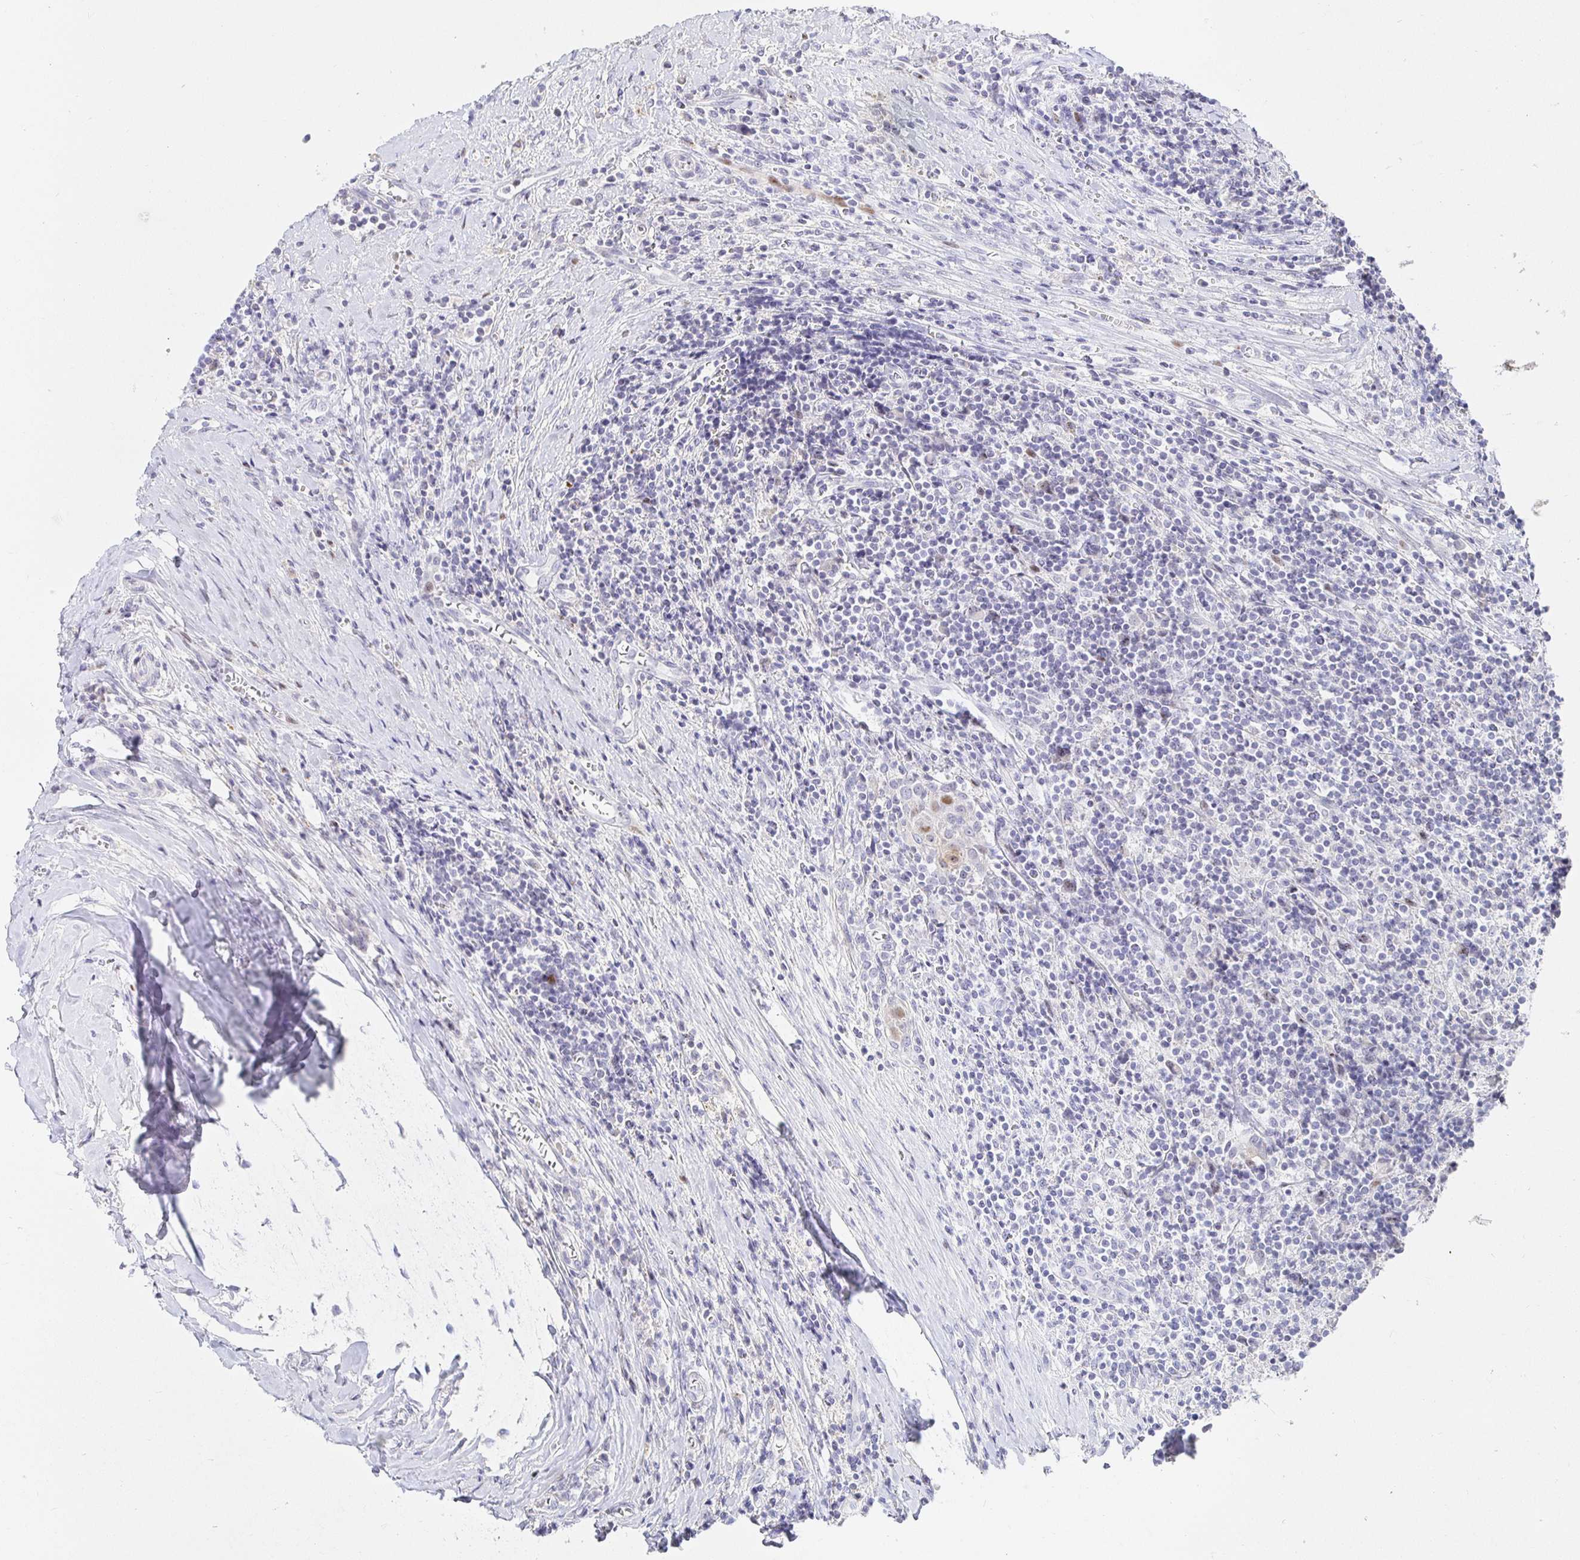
{"staining": {"intensity": "negative", "quantity": "none", "location": "none"}, "tissue": "lymphoma", "cell_type": "Tumor cells", "image_type": "cancer", "snomed": [{"axis": "morphology", "description": "Hodgkin's disease, NOS"}, {"axis": "topography", "description": "Thymus, NOS"}], "caption": "Immunohistochemistry micrograph of lymphoma stained for a protein (brown), which exhibits no positivity in tumor cells.", "gene": "KBTBD13", "patient": {"sex": "female", "age": 17}}